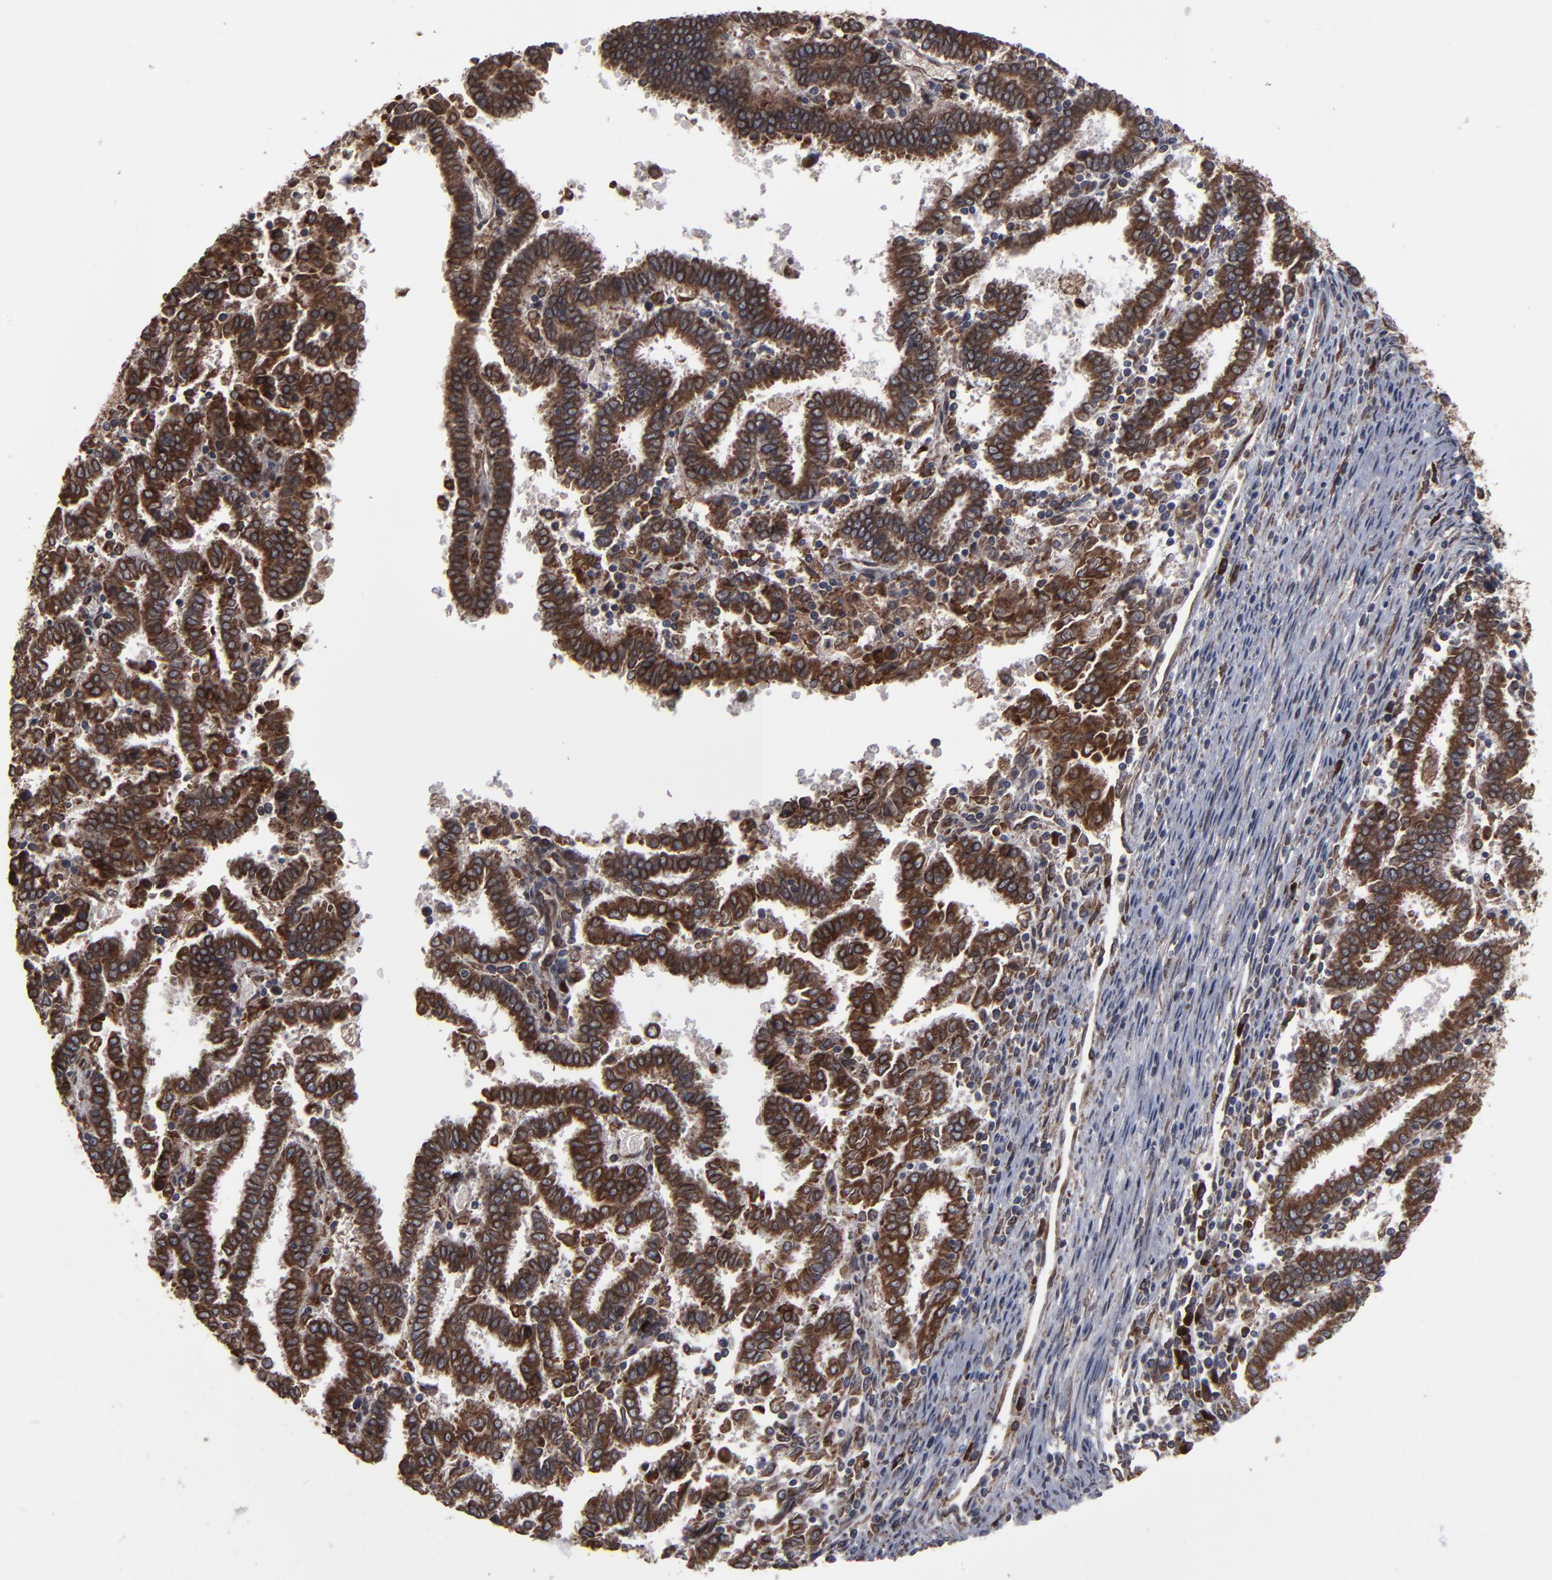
{"staining": {"intensity": "strong", "quantity": ">75%", "location": "cytoplasmic/membranous"}, "tissue": "endometrial cancer", "cell_type": "Tumor cells", "image_type": "cancer", "snomed": [{"axis": "morphology", "description": "Adenocarcinoma, NOS"}, {"axis": "topography", "description": "Uterus"}], "caption": "Immunohistochemical staining of endometrial adenocarcinoma exhibits strong cytoplasmic/membranous protein expression in approximately >75% of tumor cells.", "gene": "CNIH1", "patient": {"sex": "female", "age": 83}}